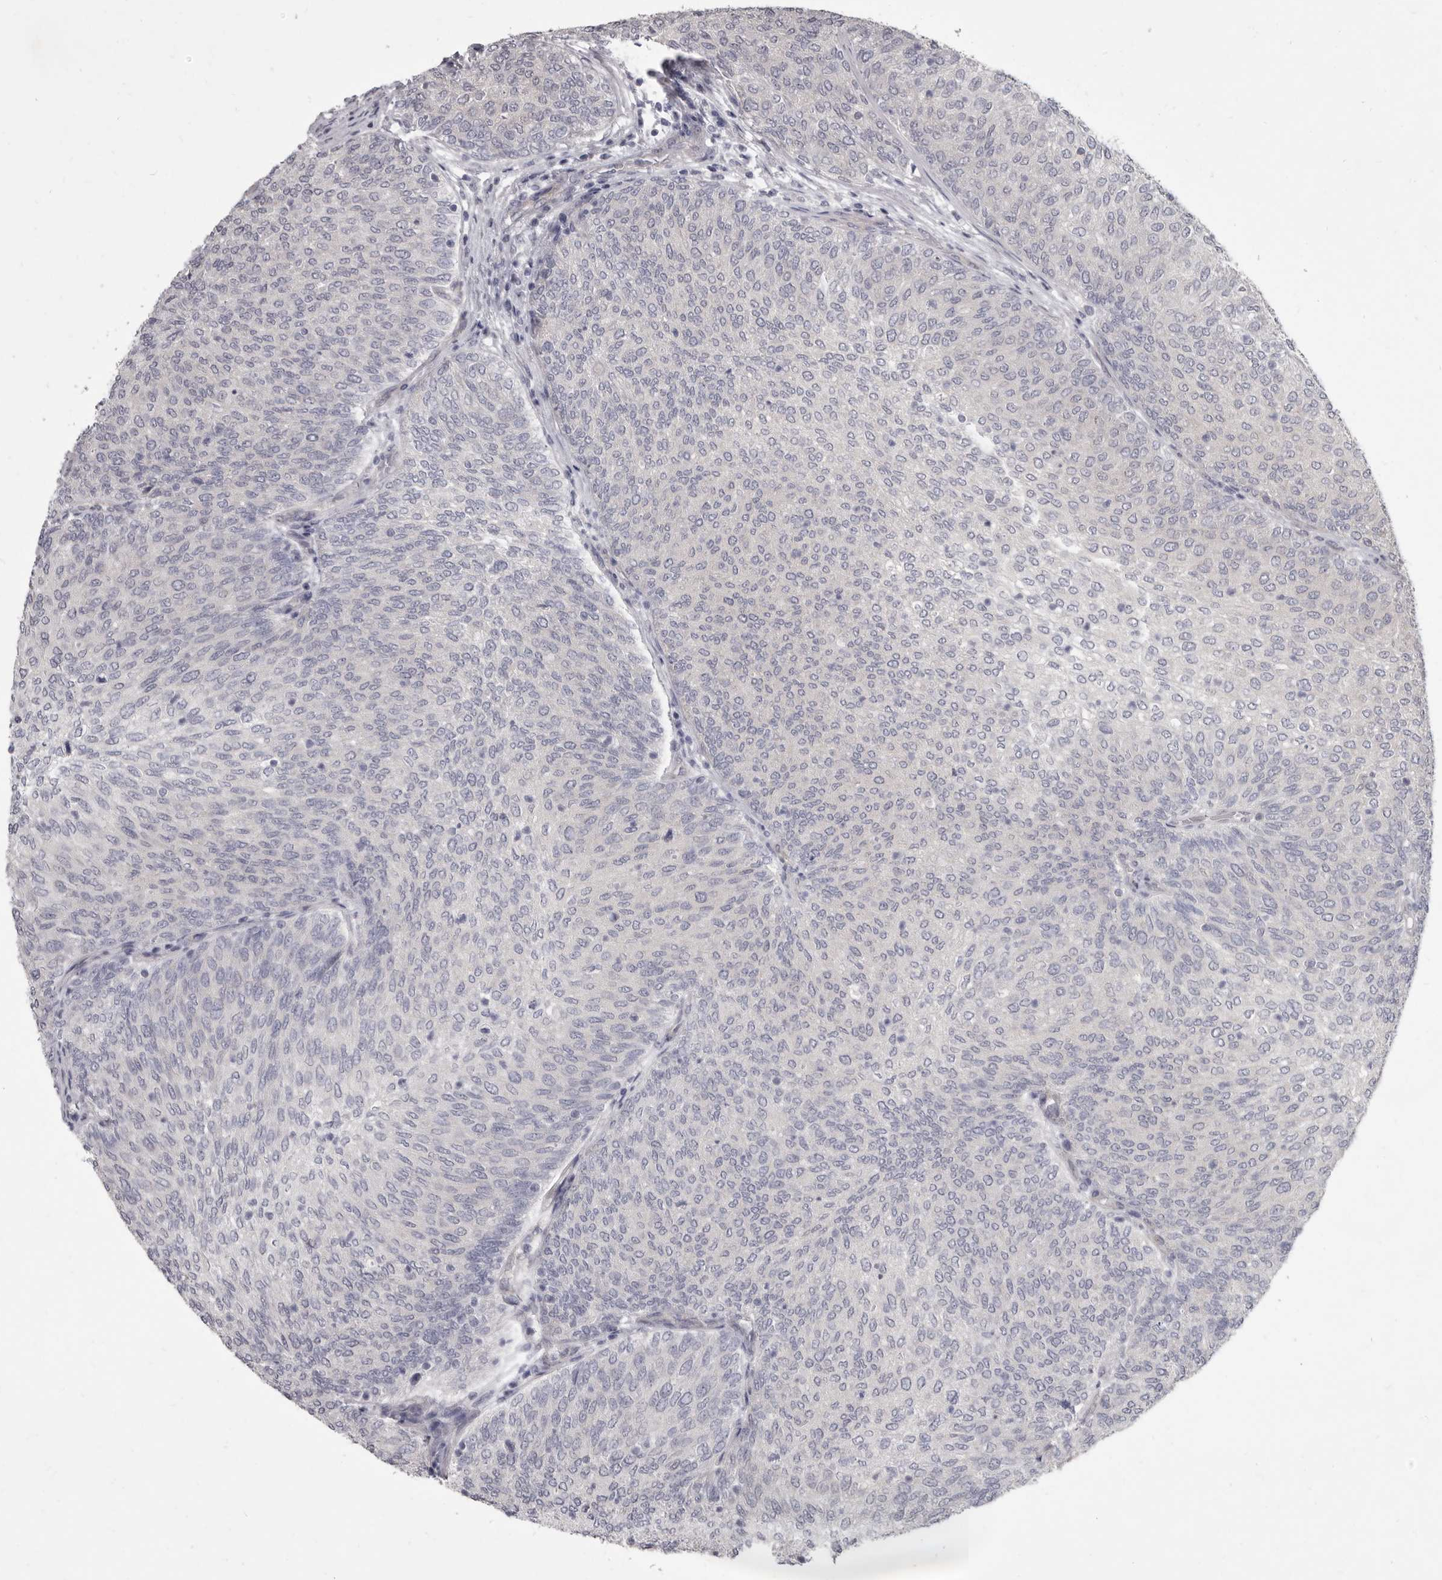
{"staining": {"intensity": "negative", "quantity": "none", "location": "none"}, "tissue": "urothelial cancer", "cell_type": "Tumor cells", "image_type": "cancer", "snomed": [{"axis": "morphology", "description": "Urothelial carcinoma, Low grade"}, {"axis": "topography", "description": "Urinary bladder"}], "caption": "This is an IHC image of human urothelial cancer. There is no expression in tumor cells.", "gene": "GSK3B", "patient": {"sex": "female", "age": 79}}